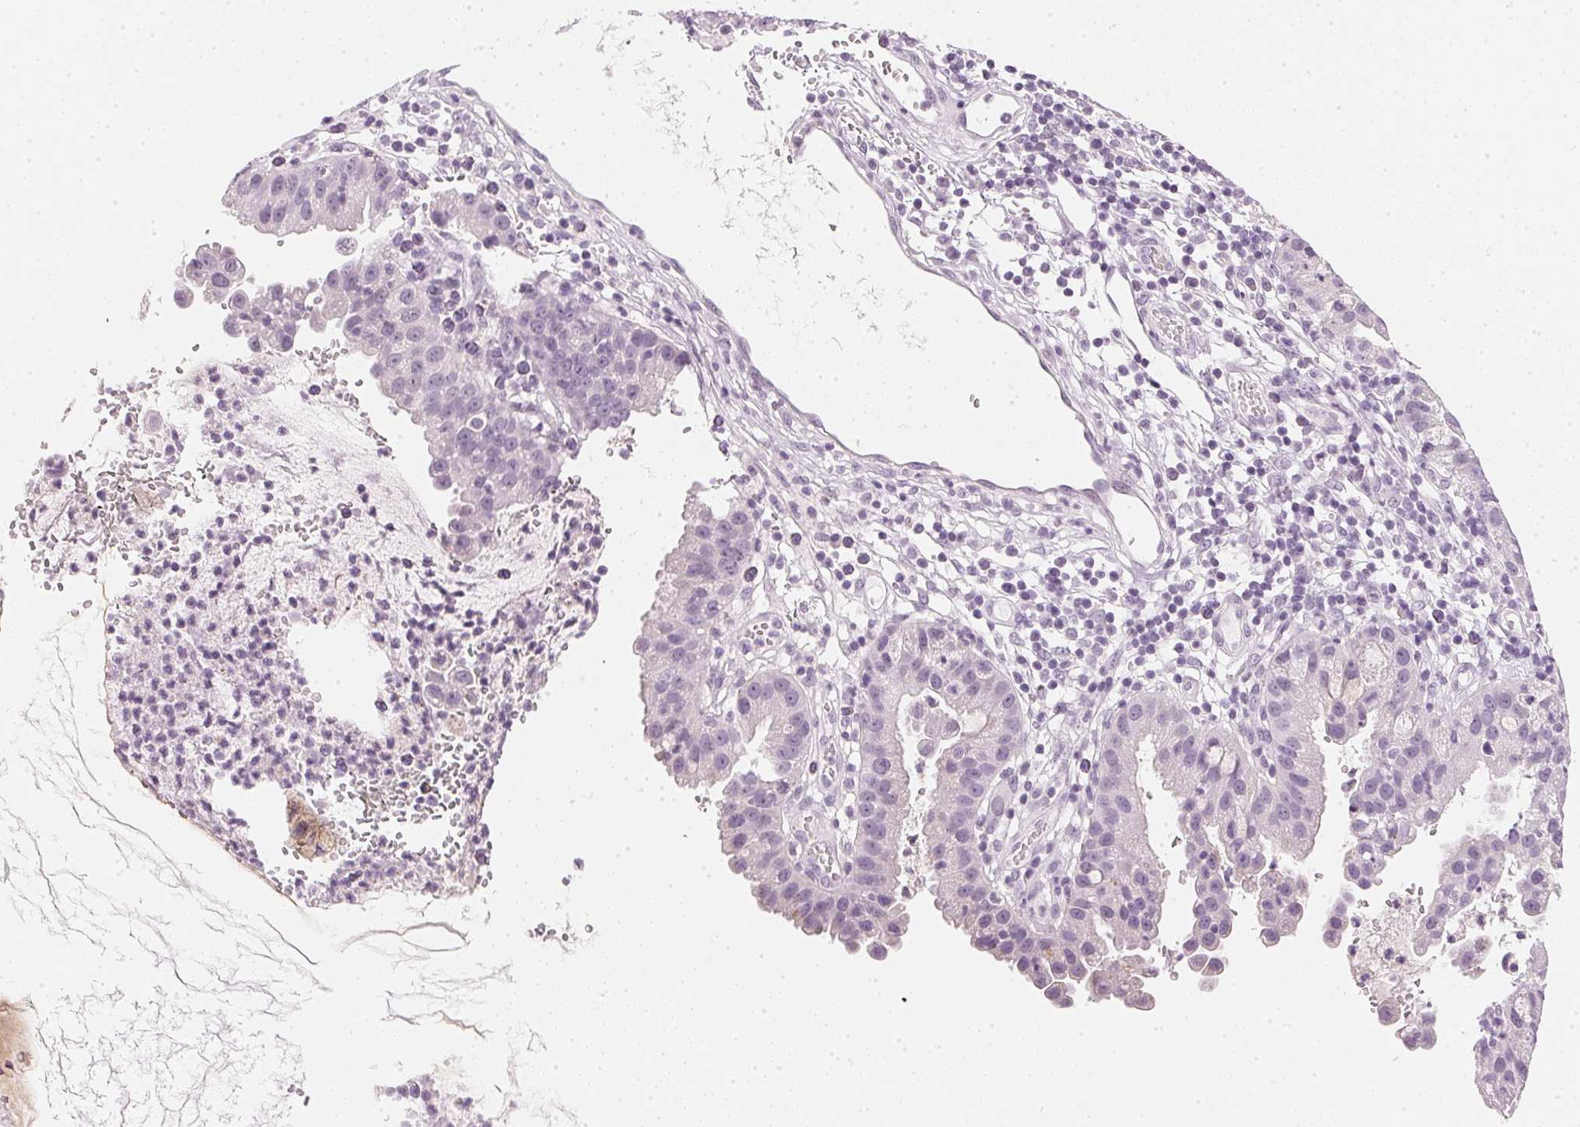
{"staining": {"intensity": "negative", "quantity": "none", "location": "none"}, "tissue": "cervical cancer", "cell_type": "Tumor cells", "image_type": "cancer", "snomed": [{"axis": "morphology", "description": "Adenocarcinoma, NOS"}, {"axis": "topography", "description": "Cervix"}], "caption": "Micrograph shows no protein expression in tumor cells of cervical adenocarcinoma tissue.", "gene": "CHST4", "patient": {"sex": "female", "age": 34}}